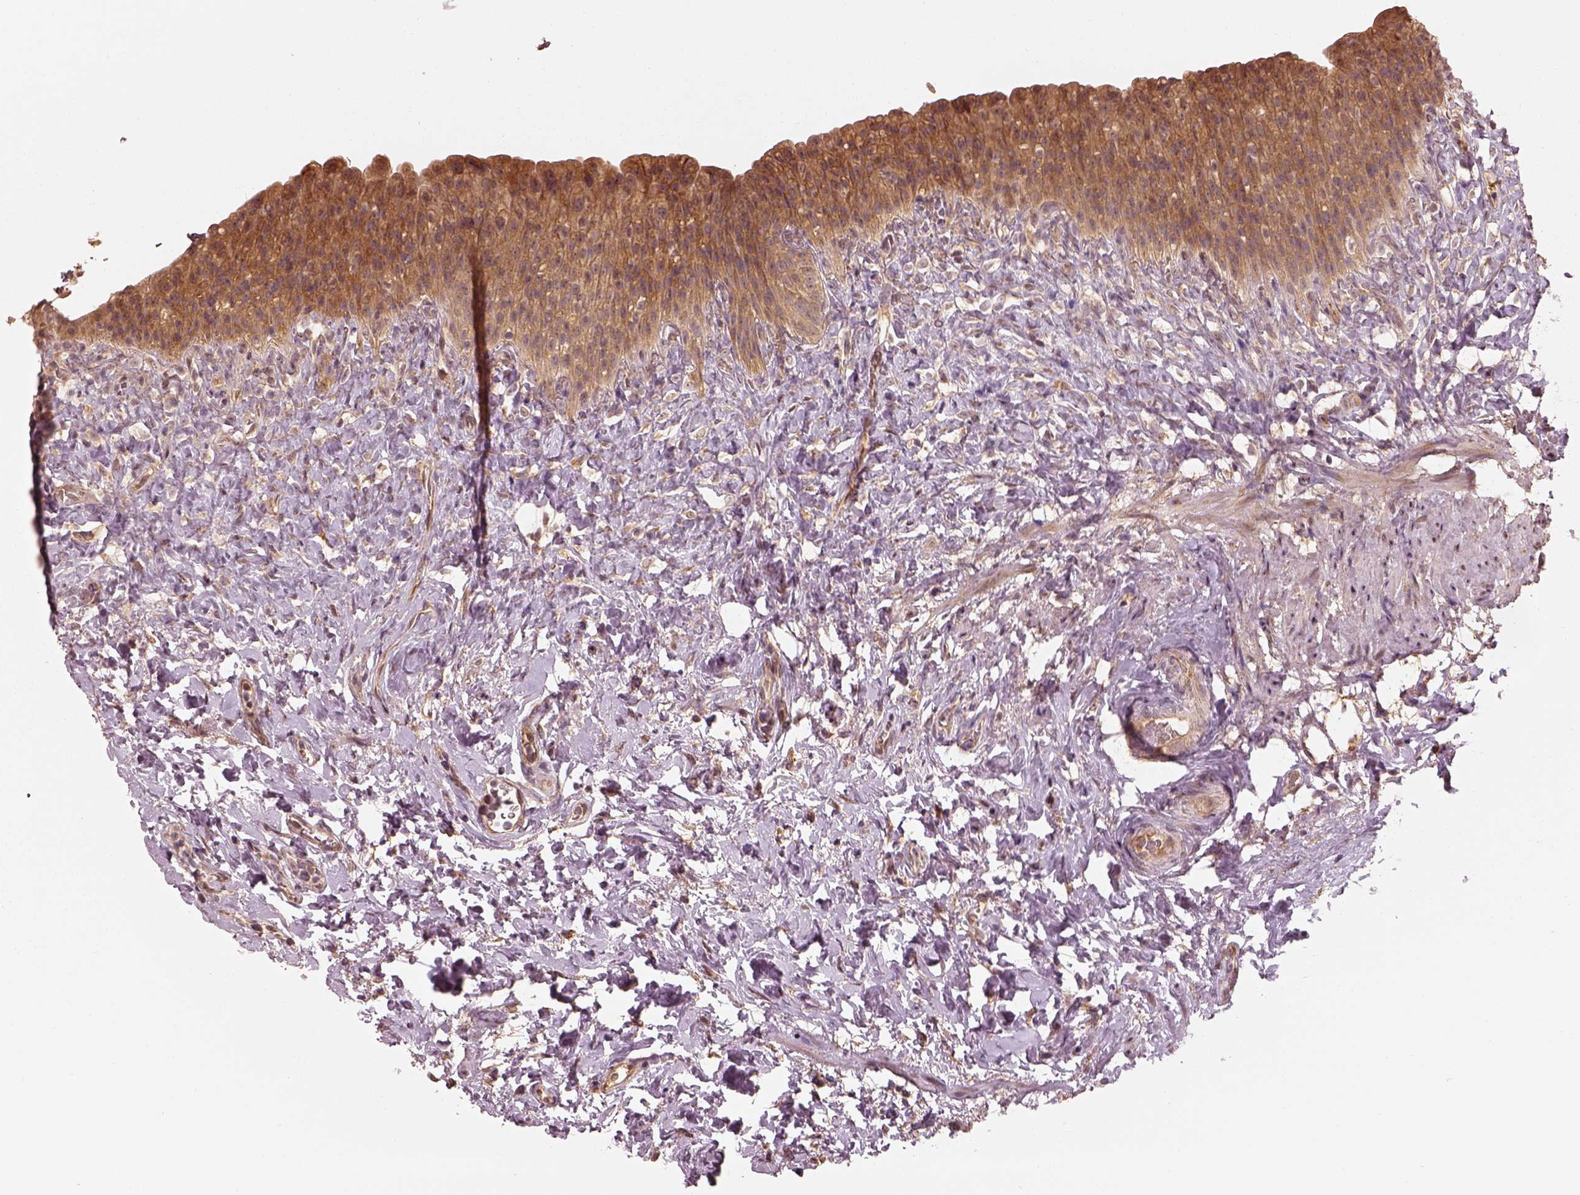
{"staining": {"intensity": "moderate", "quantity": ">75%", "location": "cytoplasmic/membranous"}, "tissue": "urinary bladder", "cell_type": "Urothelial cells", "image_type": "normal", "snomed": [{"axis": "morphology", "description": "Normal tissue, NOS"}, {"axis": "topography", "description": "Urinary bladder"}], "caption": "Urinary bladder stained with DAB immunohistochemistry reveals medium levels of moderate cytoplasmic/membranous expression in approximately >75% of urothelial cells. The staining was performed using DAB (3,3'-diaminobenzidine), with brown indicating positive protein expression. Nuclei are stained blue with hematoxylin.", "gene": "RPS5", "patient": {"sex": "male", "age": 76}}